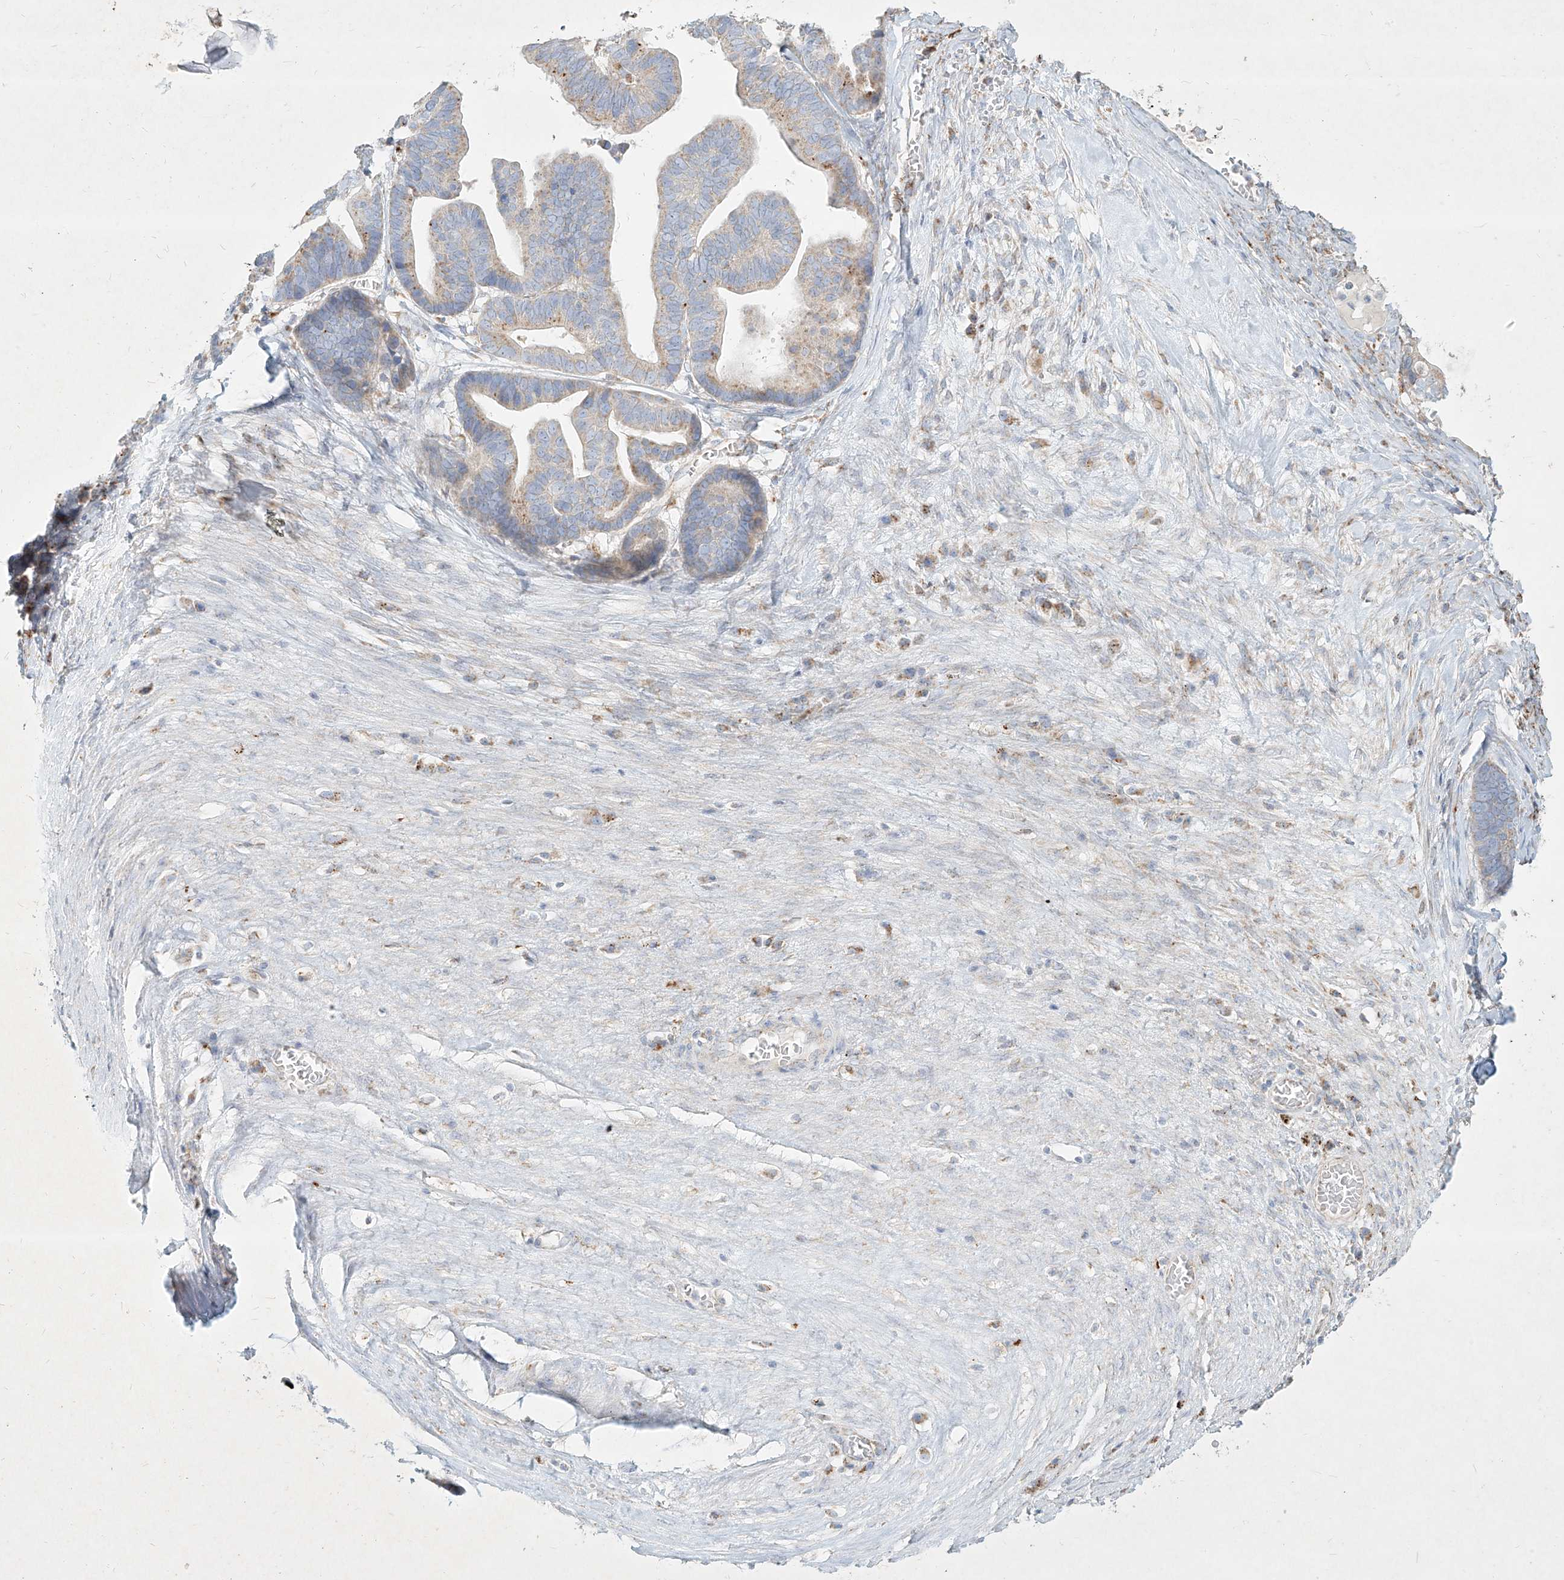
{"staining": {"intensity": "moderate", "quantity": "<25%", "location": "cytoplasmic/membranous"}, "tissue": "ovarian cancer", "cell_type": "Tumor cells", "image_type": "cancer", "snomed": [{"axis": "morphology", "description": "Cystadenocarcinoma, serous, NOS"}, {"axis": "topography", "description": "Ovary"}], "caption": "High-magnification brightfield microscopy of ovarian serous cystadenocarcinoma stained with DAB (brown) and counterstained with hematoxylin (blue). tumor cells exhibit moderate cytoplasmic/membranous staining is identified in about<25% of cells.", "gene": "MTX2", "patient": {"sex": "female", "age": 56}}